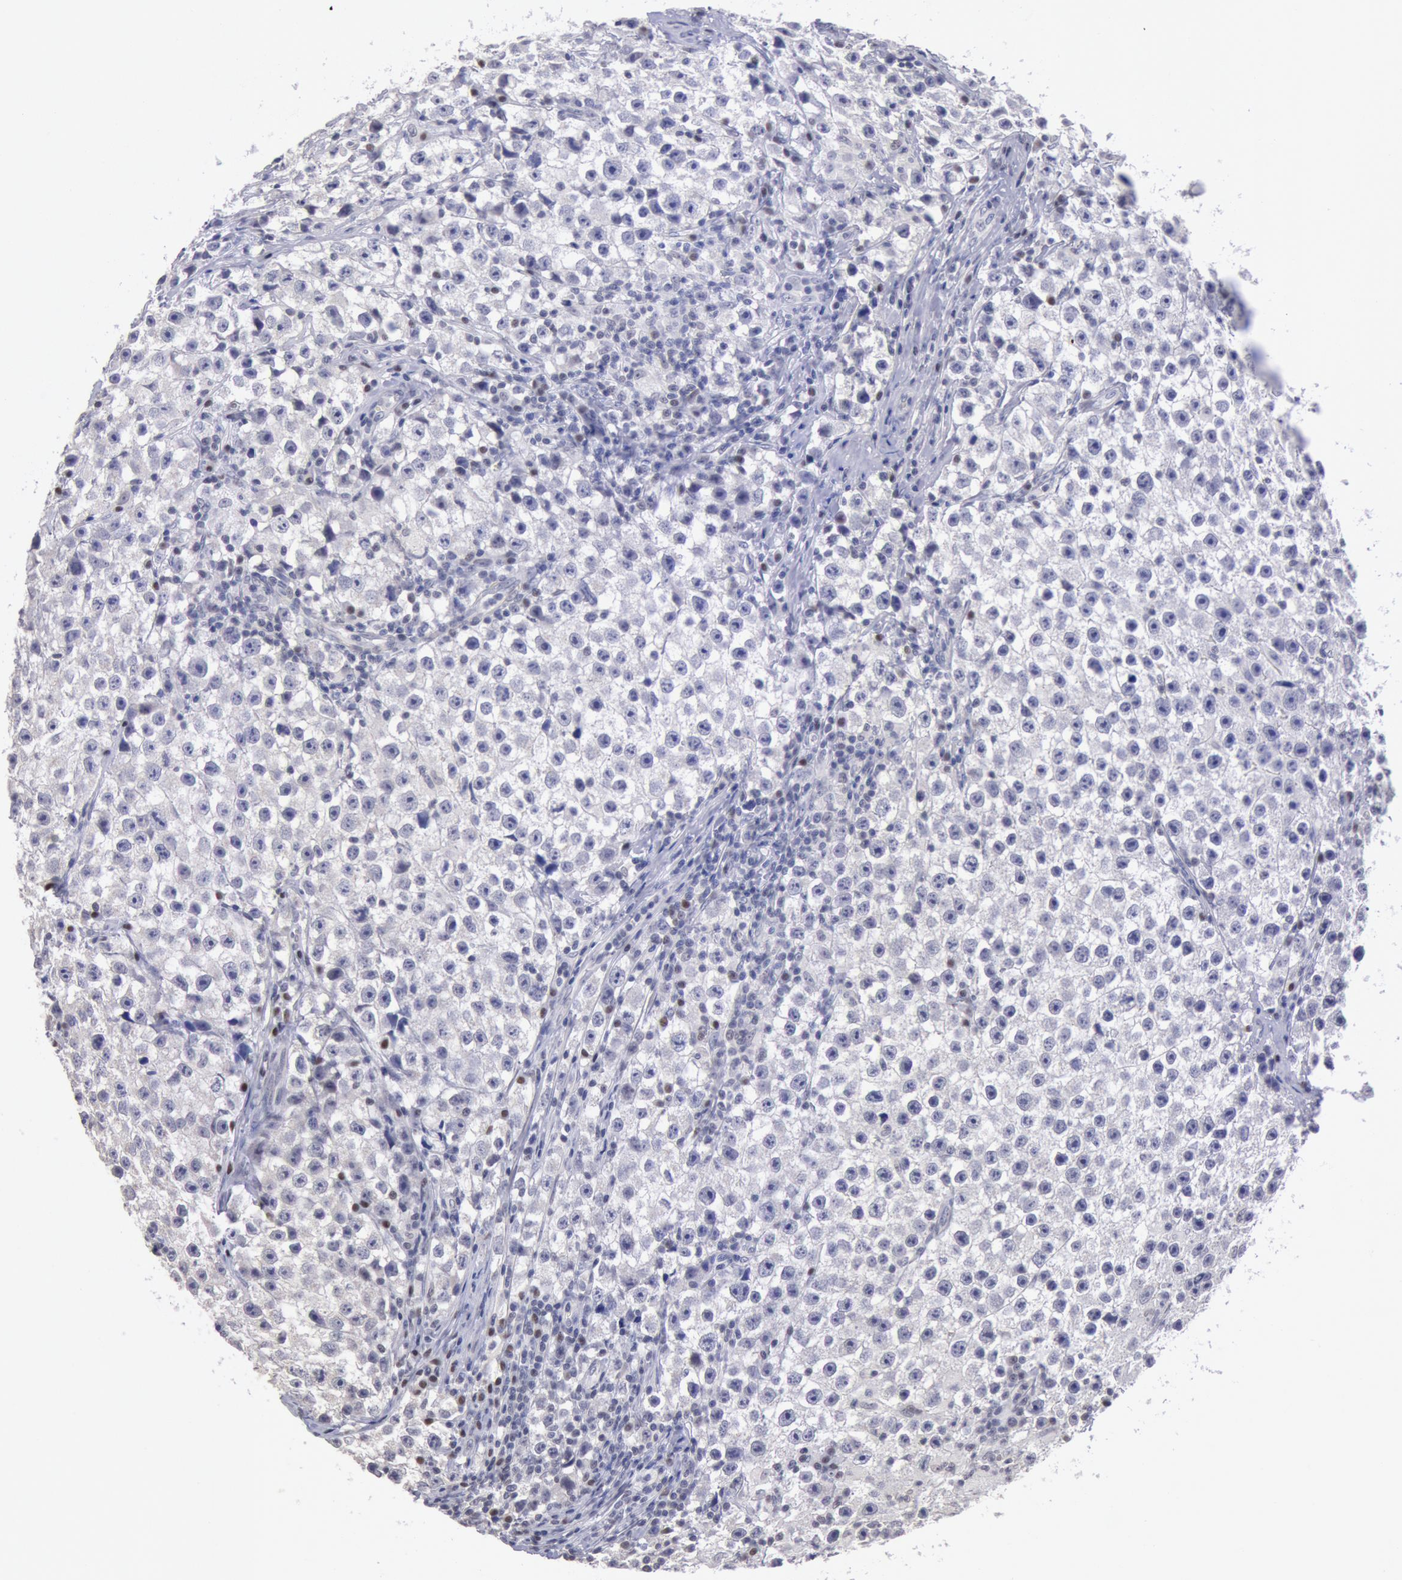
{"staining": {"intensity": "weak", "quantity": "25%-75%", "location": "nuclear"}, "tissue": "testis cancer", "cell_type": "Tumor cells", "image_type": "cancer", "snomed": [{"axis": "morphology", "description": "Seminoma, NOS"}, {"axis": "topography", "description": "Testis"}], "caption": "Testis seminoma was stained to show a protein in brown. There is low levels of weak nuclear positivity in approximately 25%-75% of tumor cells.", "gene": "MYH7", "patient": {"sex": "male", "age": 35}}